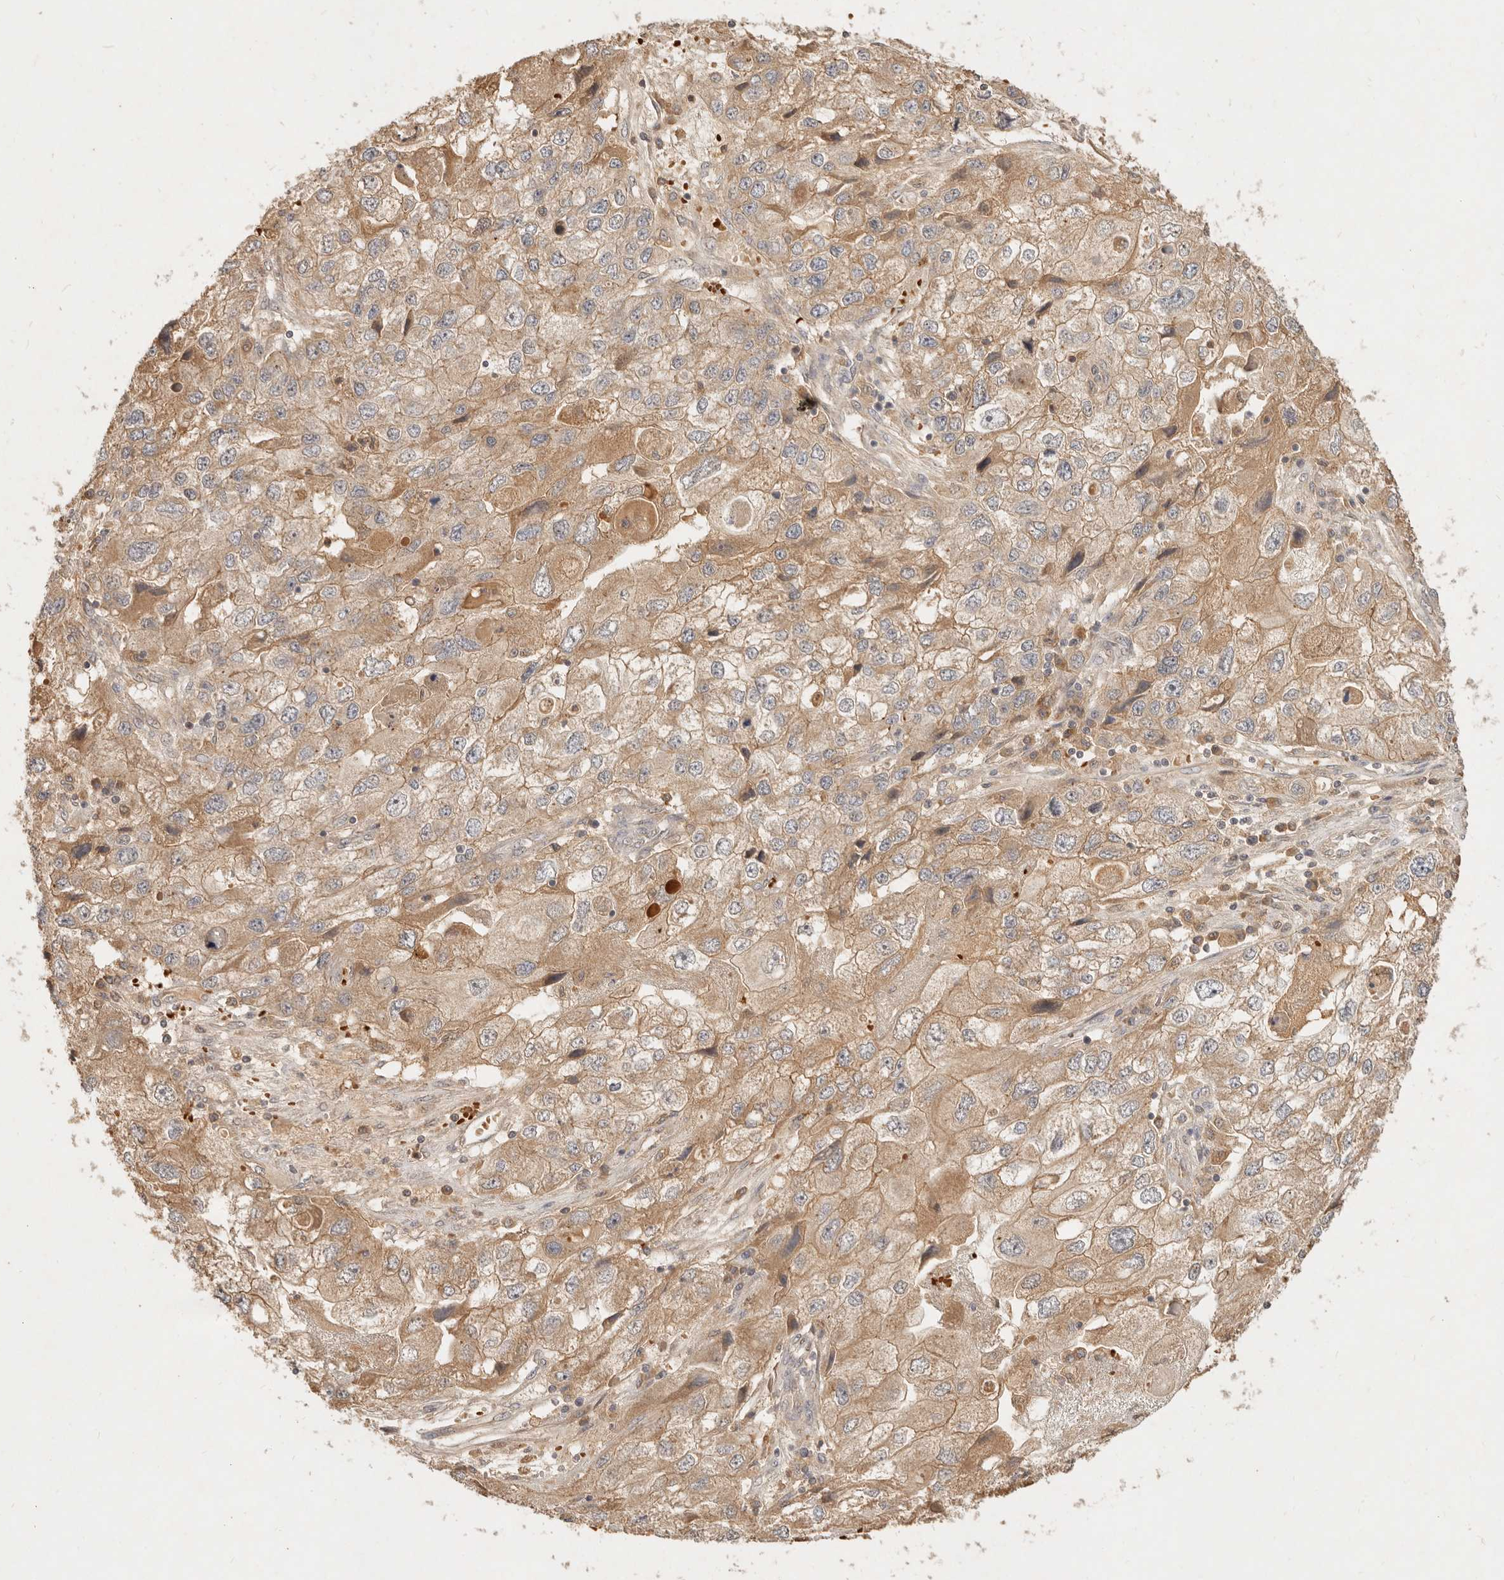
{"staining": {"intensity": "moderate", "quantity": ">75%", "location": "cytoplasmic/membranous"}, "tissue": "endometrial cancer", "cell_type": "Tumor cells", "image_type": "cancer", "snomed": [{"axis": "morphology", "description": "Adenocarcinoma, NOS"}, {"axis": "topography", "description": "Endometrium"}], "caption": "A high-resolution histopathology image shows IHC staining of endometrial adenocarcinoma, which exhibits moderate cytoplasmic/membranous positivity in approximately >75% of tumor cells. The staining is performed using DAB brown chromogen to label protein expression. The nuclei are counter-stained blue using hematoxylin.", "gene": "FREM2", "patient": {"sex": "female", "age": 49}}